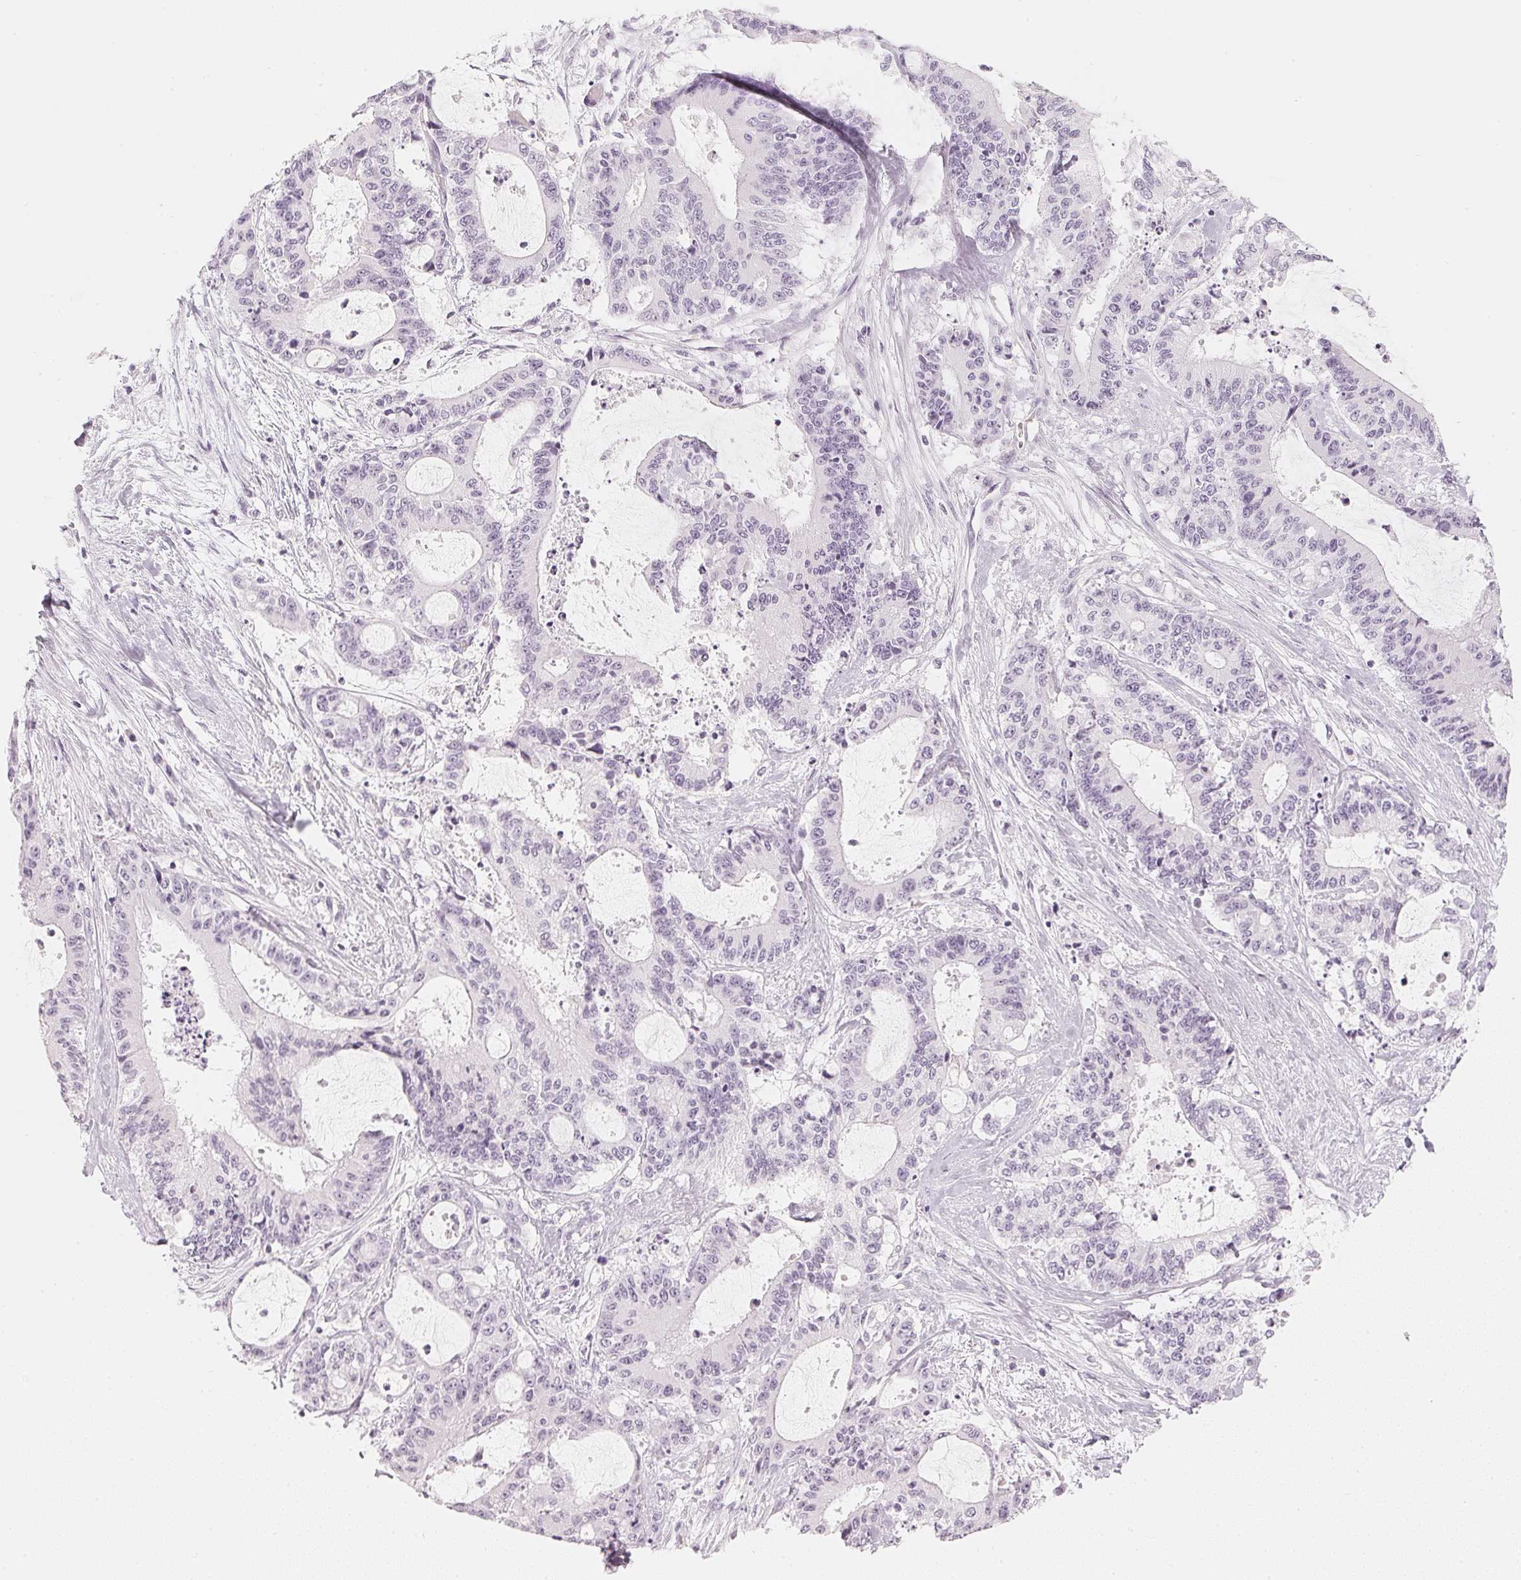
{"staining": {"intensity": "negative", "quantity": "none", "location": "none"}, "tissue": "liver cancer", "cell_type": "Tumor cells", "image_type": "cancer", "snomed": [{"axis": "morphology", "description": "Cholangiocarcinoma"}, {"axis": "topography", "description": "Liver"}], "caption": "This is an IHC histopathology image of liver cancer. There is no staining in tumor cells.", "gene": "SLC22A8", "patient": {"sex": "female", "age": 73}}